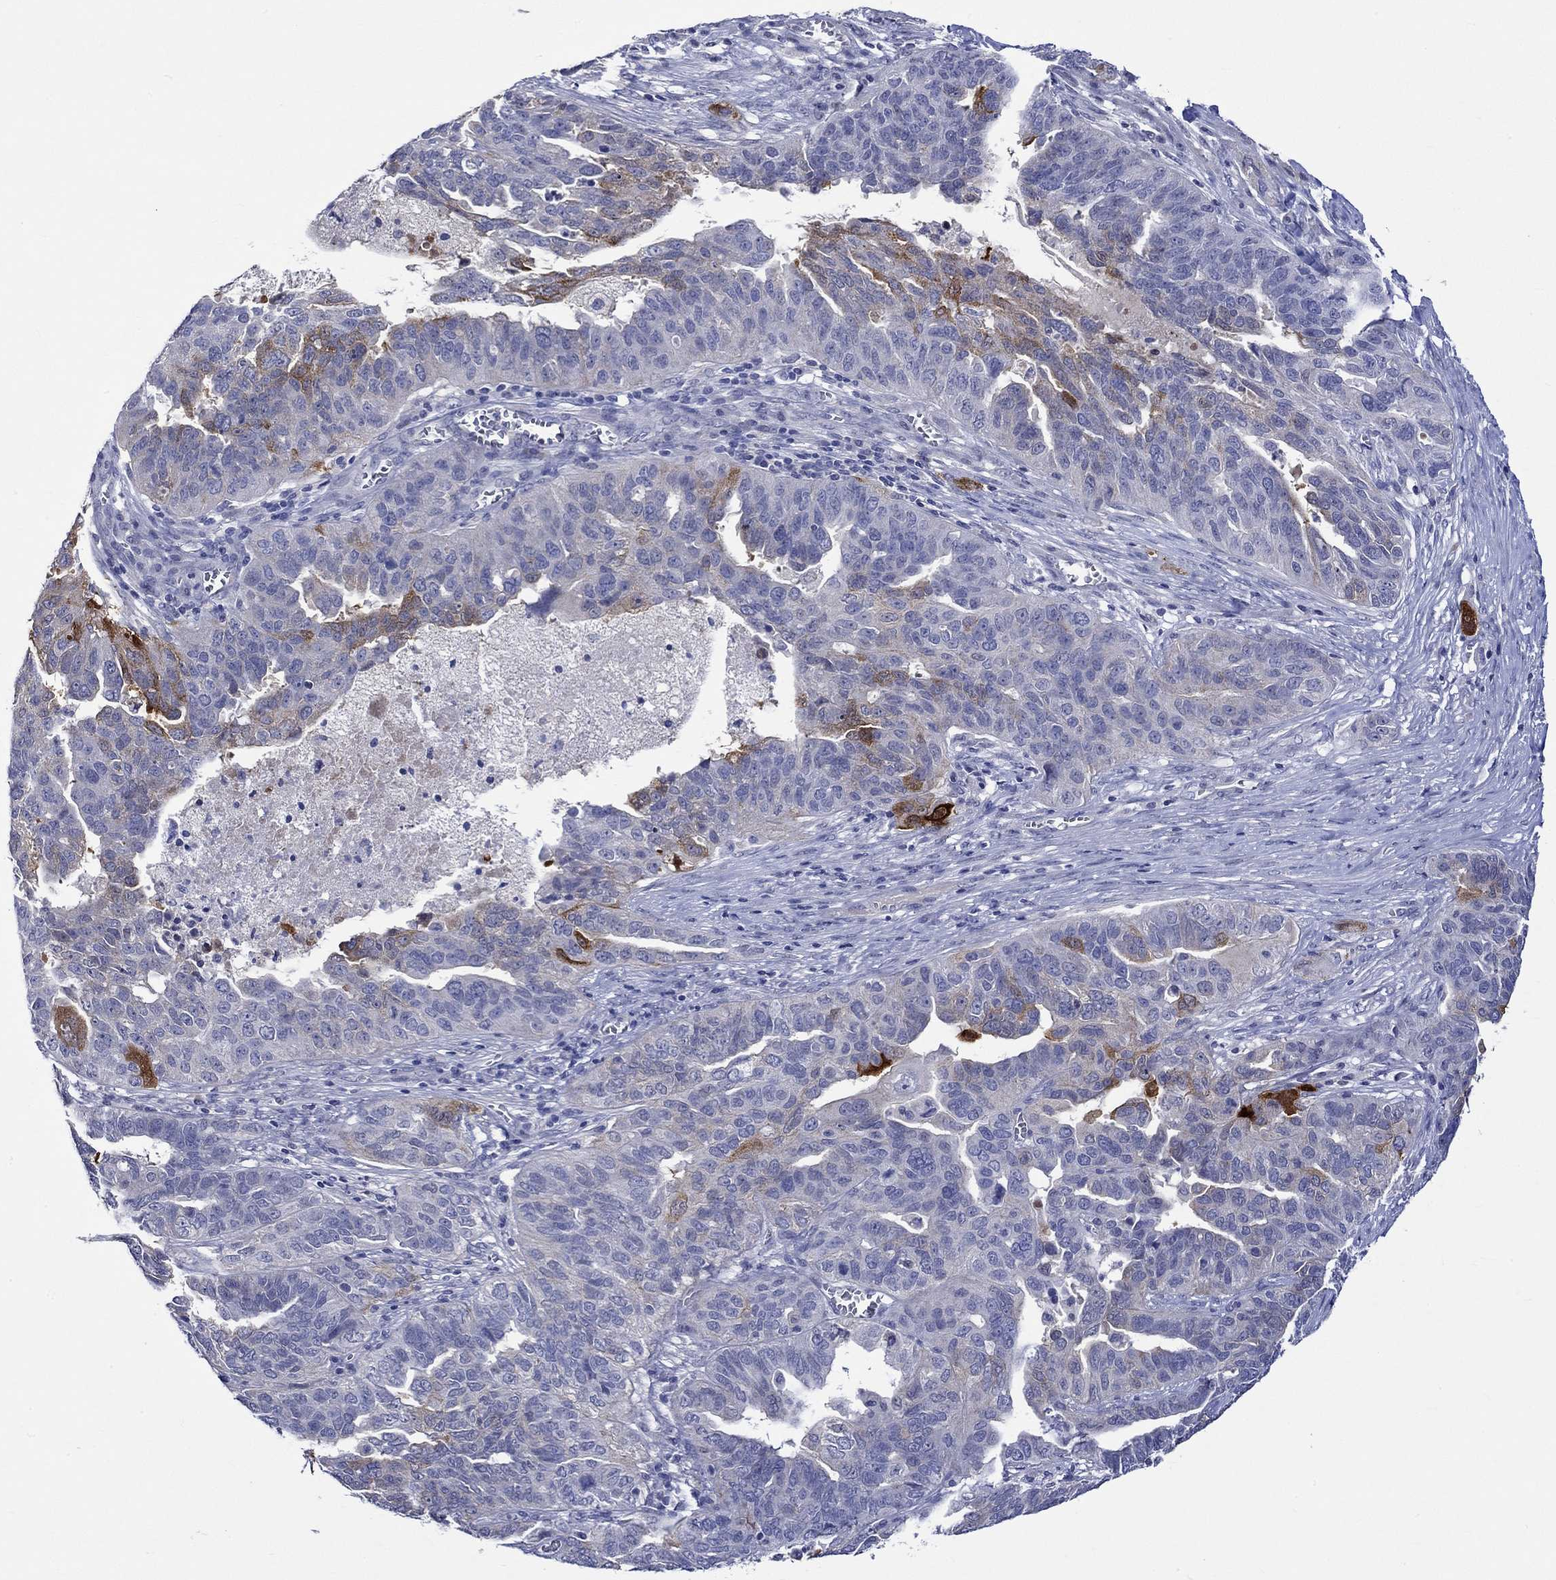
{"staining": {"intensity": "strong", "quantity": "<25%", "location": "cytoplasmic/membranous"}, "tissue": "ovarian cancer", "cell_type": "Tumor cells", "image_type": "cancer", "snomed": [{"axis": "morphology", "description": "Carcinoma, endometroid"}, {"axis": "topography", "description": "Soft tissue"}, {"axis": "topography", "description": "Ovary"}], "caption": "Immunohistochemistry (IHC) image of neoplastic tissue: ovarian cancer (endometroid carcinoma) stained using immunohistochemistry (IHC) reveals medium levels of strong protein expression localized specifically in the cytoplasmic/membranous of tumor cells, appearing as a cytoplasmic/membranous brown color.", "gene": "CRYAB", "patient": {"sex": "female", "age": 52}}